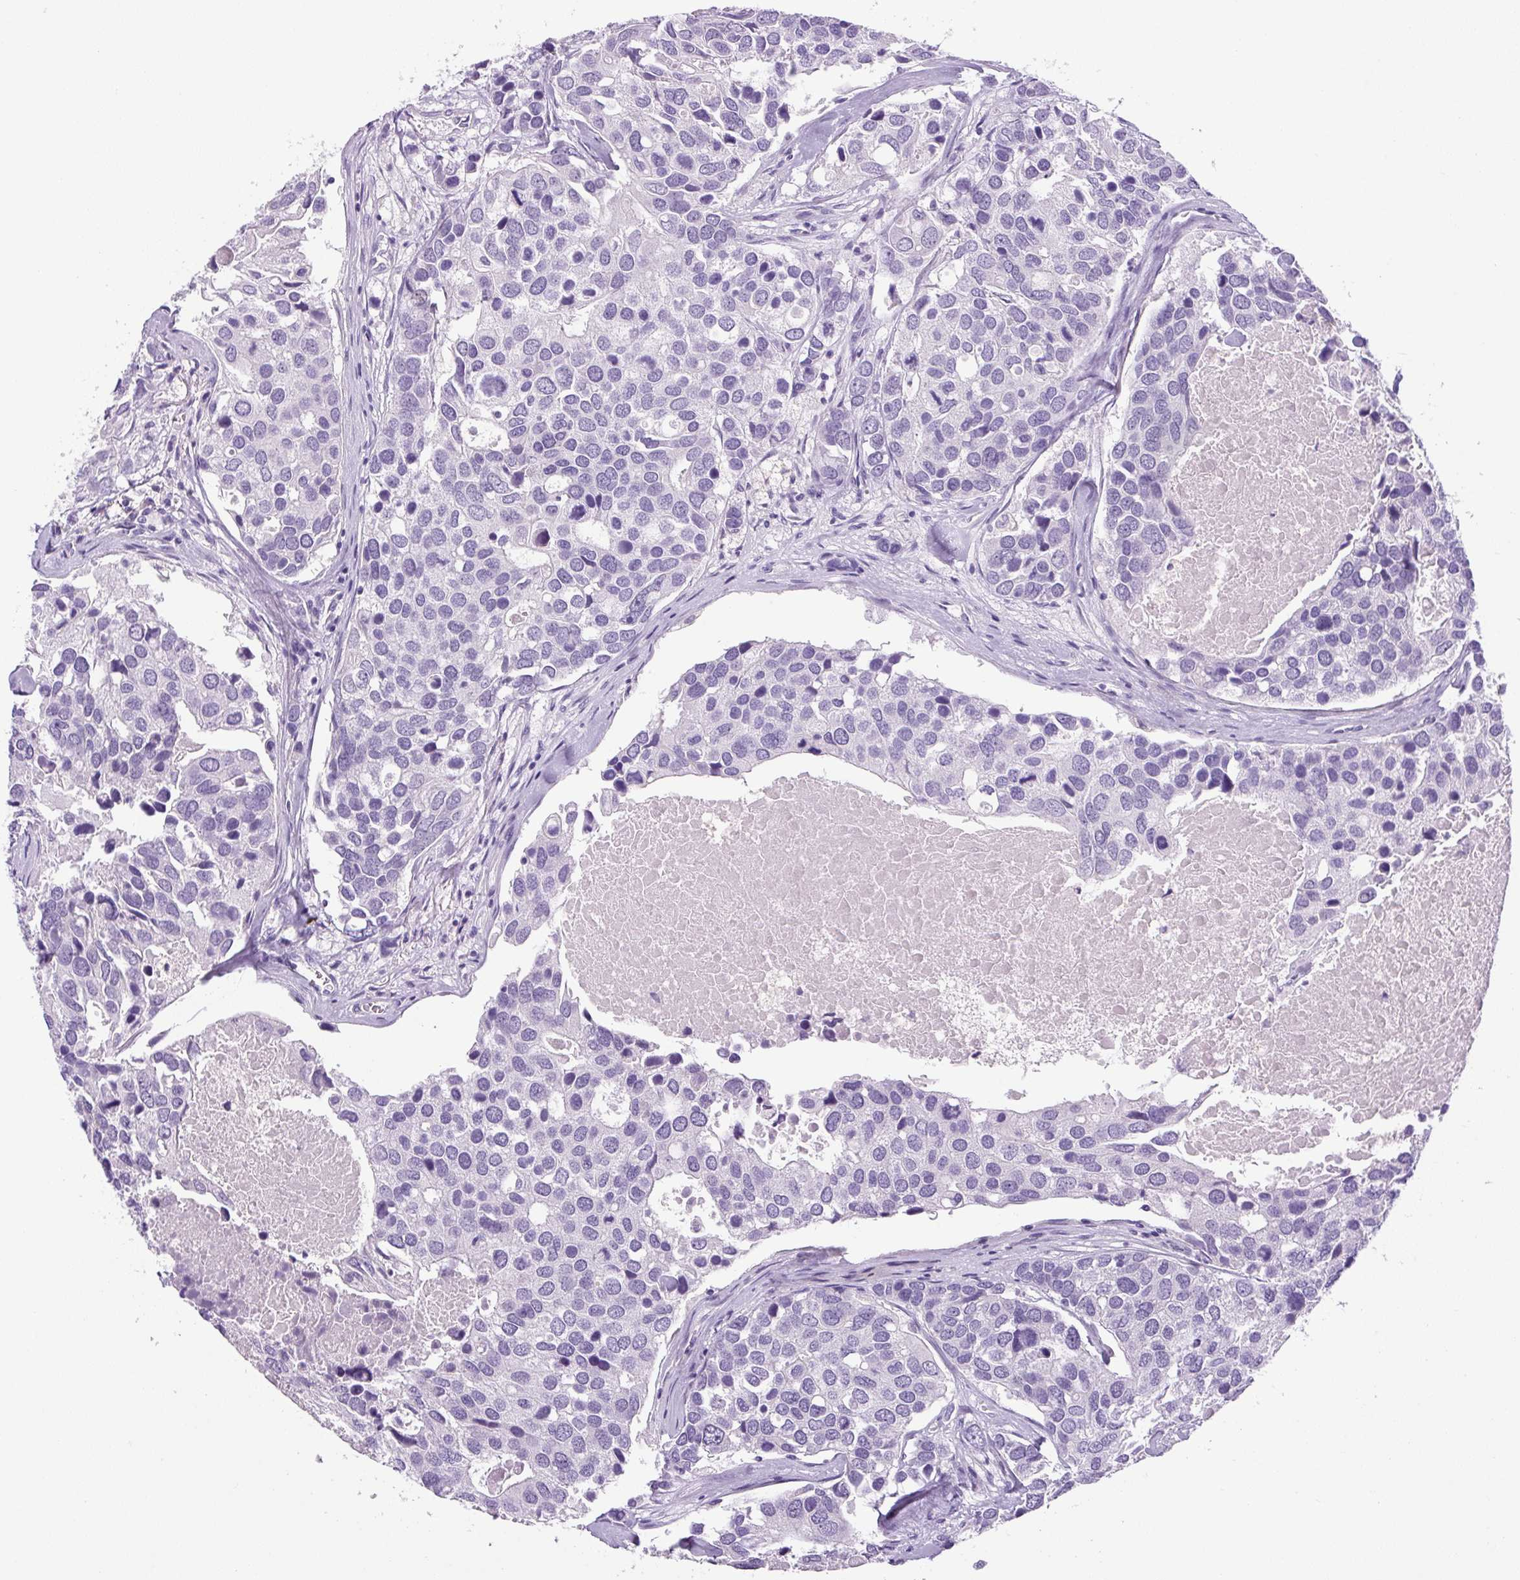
{"staining": {"intensity": "negative", "quantity": "none", "location": "none"}, "tissue": "breast cancer", "cell_type": "Tumor cells", "image_type": "cancer", "snomed": [{"axis": "morphology", "description": "Duct carcinoma"}, {"axis": "topography", "description": "Breast"}], "caption": "Immunohistochemistry (IHC) of human breast invasive ductal carcinoma reveals no staining in tumor cells.", "gene": "CHGA", "patient": {"sex": "female", "age": 83}}